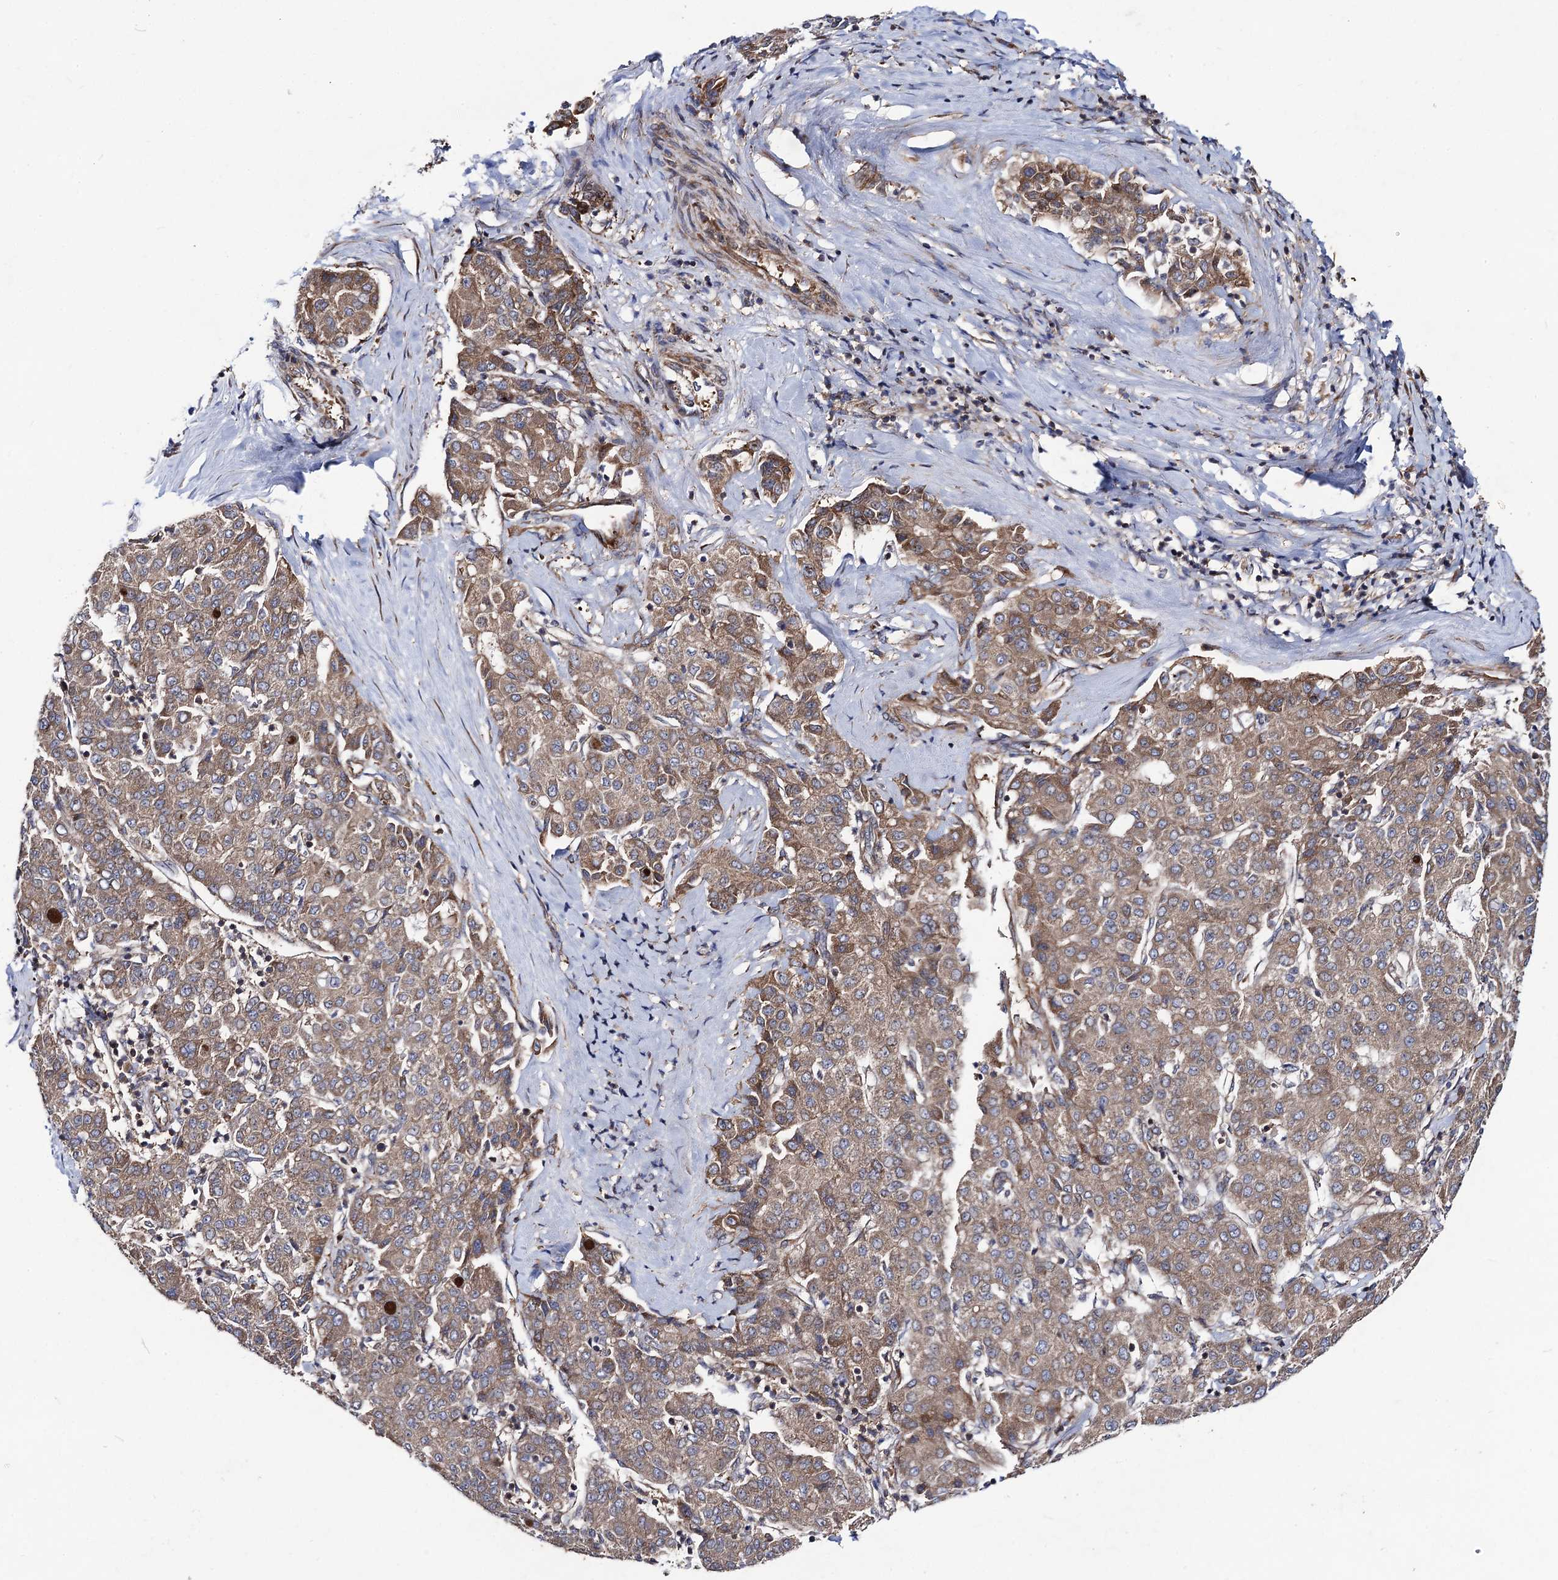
{"staining": {"intensity": "moderate", "quantity": ">75%", "location": "cytoplasmic/membranous"}, "tissue": "liver cancer", "cell_type": "Tumor cells", "image_type": "cancer", "snomed": [{"axis": "morphology", "description": "Carcinoma, Hepatocellular, NOS"}, {"axis": "topography", "description": "Liver"}], "caption": "The histopathology image reveals staining of liver cancer, revealing moderate cytoplasmic/membranous protein expression (brown color) within tumor cells.", "gene": "DYDC1", "patient": {"sex": "male", "age": 65}}